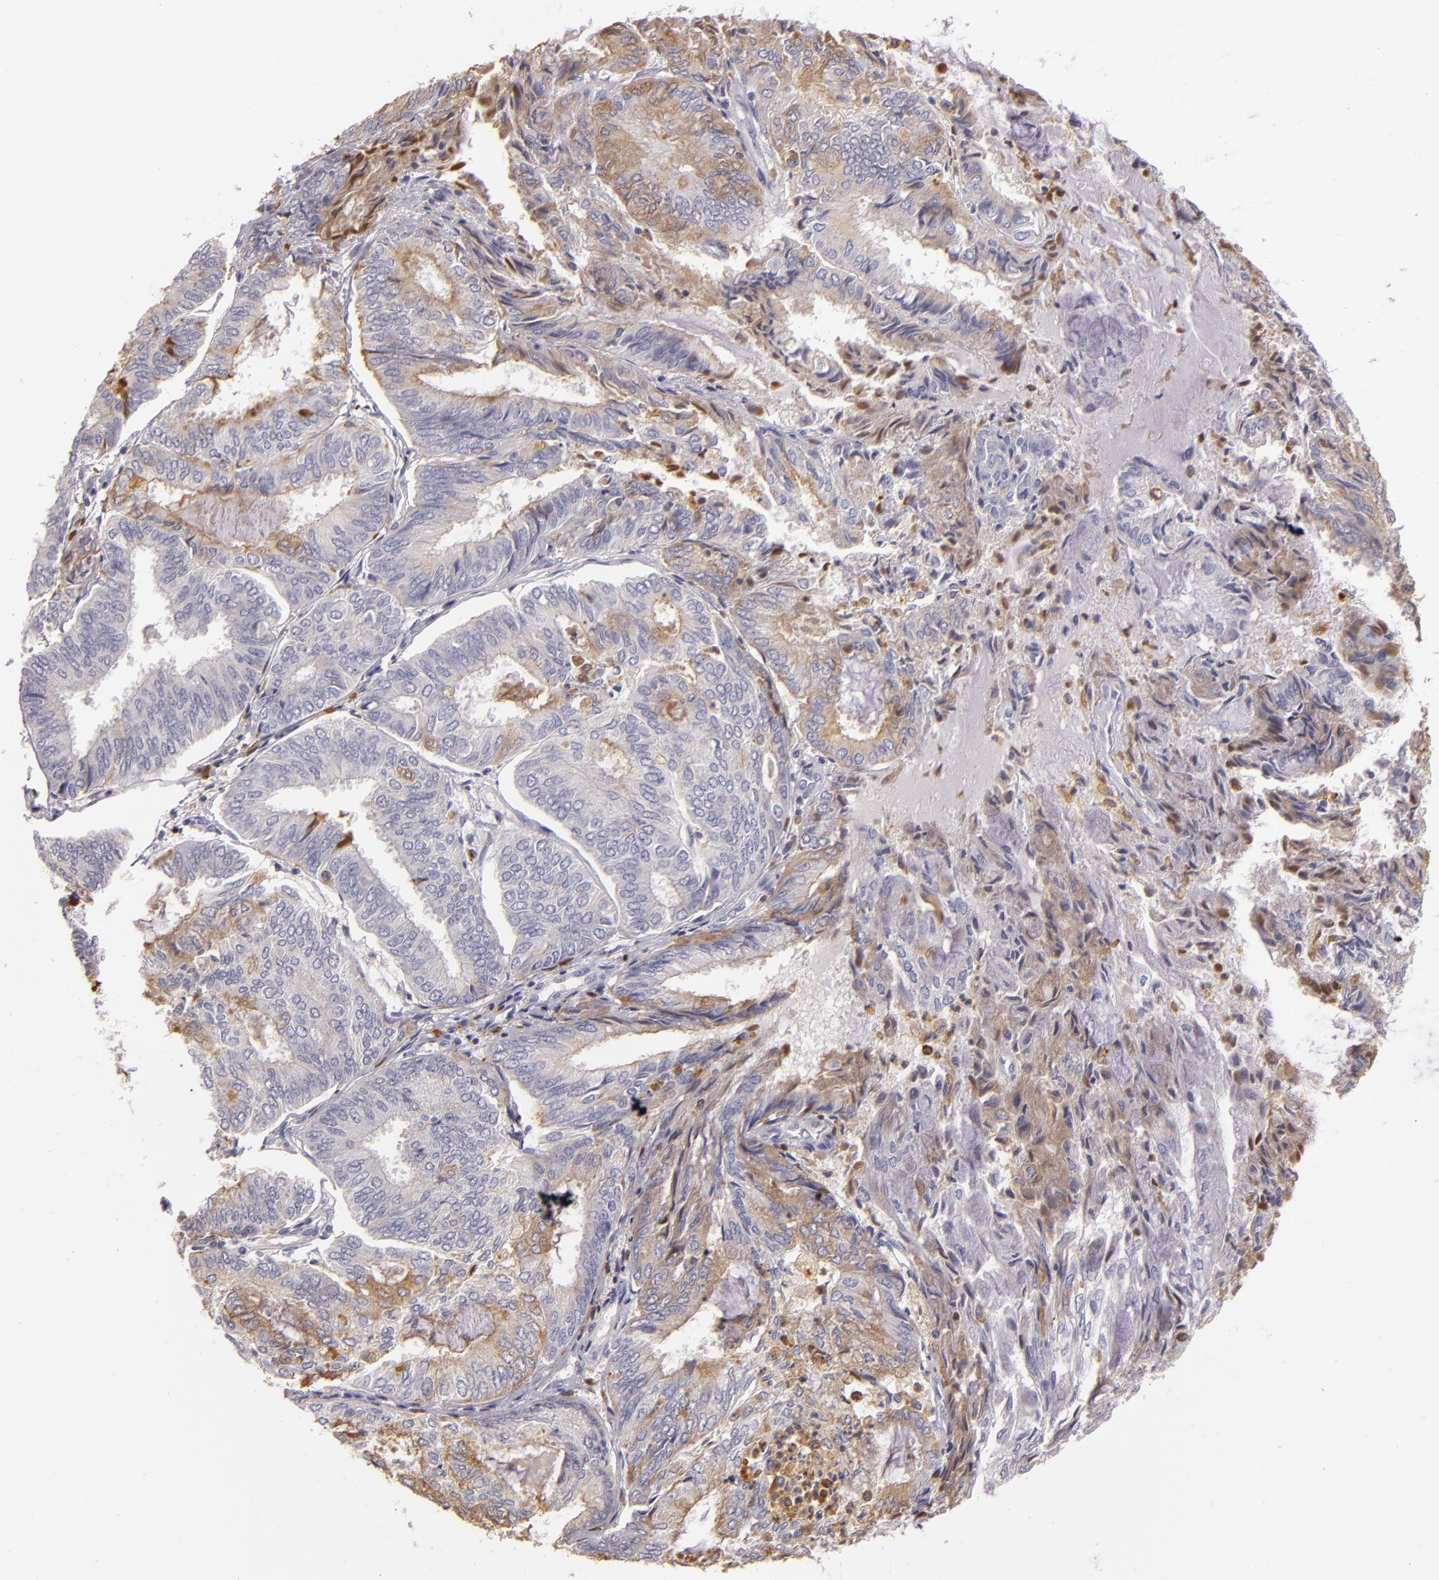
{"staining": {"intensity": "moderate", "quantity": "25%-75%", "location": "cytoplasmic/membranous"}, "tissue": "endometrial cancer", "cell_type": "Tumor cells", "image_type": "cancer", "snomed": [{"axis": "morphology", "description": "Adenocarcinoma, NOS"}, {"axis": "topography", "description": "Endometrium"}], "caption": "High-power microscopy captured an immunohistochemistry histopathology image of endometrial adenocarcinoma, revealing moderate cytoplasmic/membranous expression in about 25%-75% of tumor cells.", "gene": "TLR8", "patient": {"sex": "female", "age": 59}}